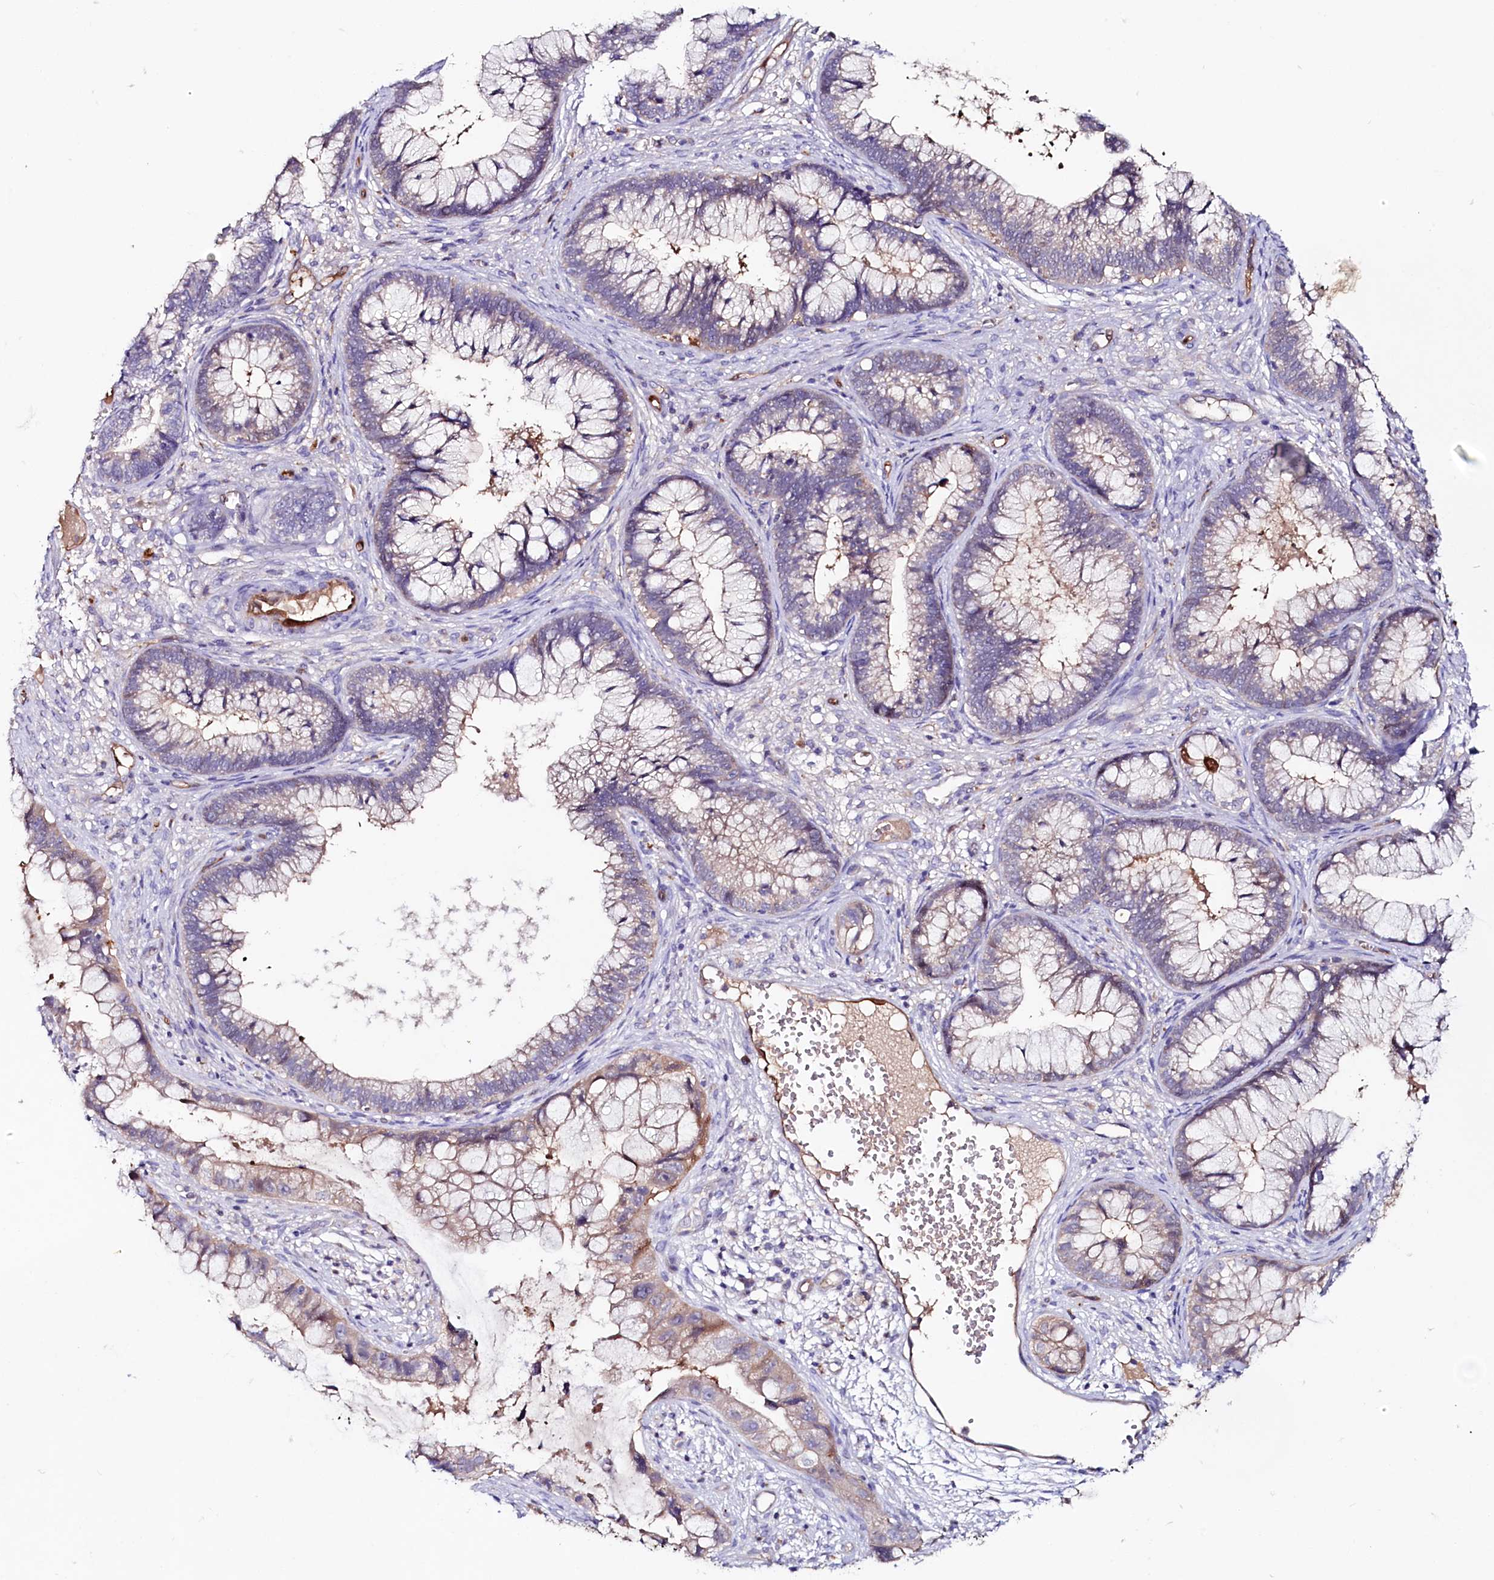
{"staining": {"intensity": "weak", "quantity": "<25%", "location": "cytoplasmic/membranous"}, "tissue": "cervical cancer", "cell_type": "Tumor cells", "image_type": "cancer", "snomed": [{"axis": "morphology", "description": "Adenocarcinoma, NOS"}, {"axis": "topography", "description": "Cervix"}], "caption": "DAB (3,3'-diaminobenzidine) immunohistochemical staining of cervical adenocarcinoma exhibits no significant expression in tumor cells.", "gene": "IL17RD", "patient": {"sex": "female", "age": 44}}